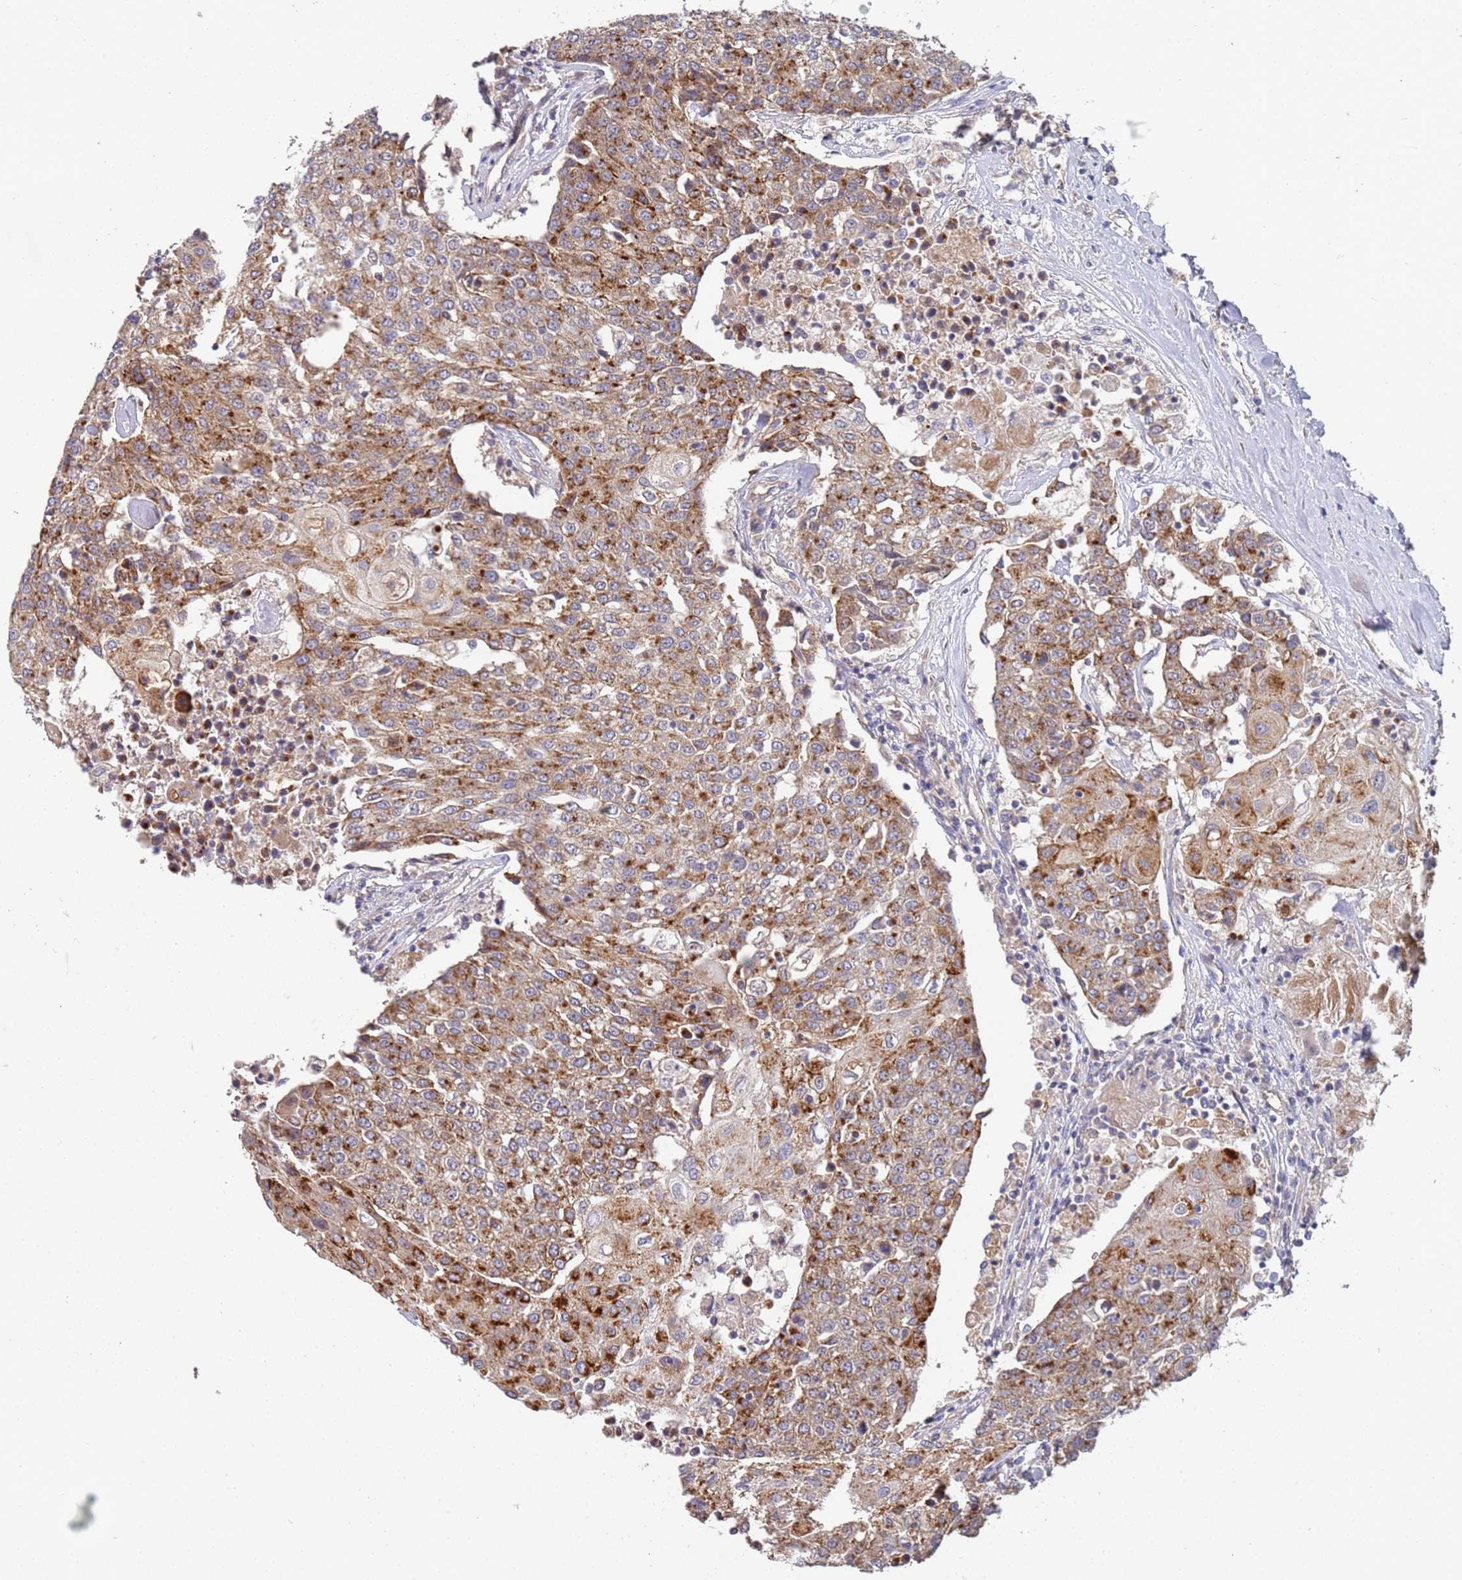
{"staining": {"intensity": "moderate", "quantity": ">75%", "location": "cytoplasmic/membranous"}, "tissue": "urothelial cancer", "cell_type": "Tumor cells", "image_type": "cancer", "snomed": [{"axis": "morphology", "description": "Urothelial carcinoma, High grade"}, {"axis": "topography", "description": "Urinary bladder"}], "caption": "Protein expression analysis of urothelial cancer shows moderate cytoplasmic/membranous staining in about >75% of tumor cells. (Stains: DAB in brown, nuclei in blue, Microscopy: brightfield microscopy at high magnification).", "gene": "ABCB6", "patient": {"sex": "female", "age": 85}}